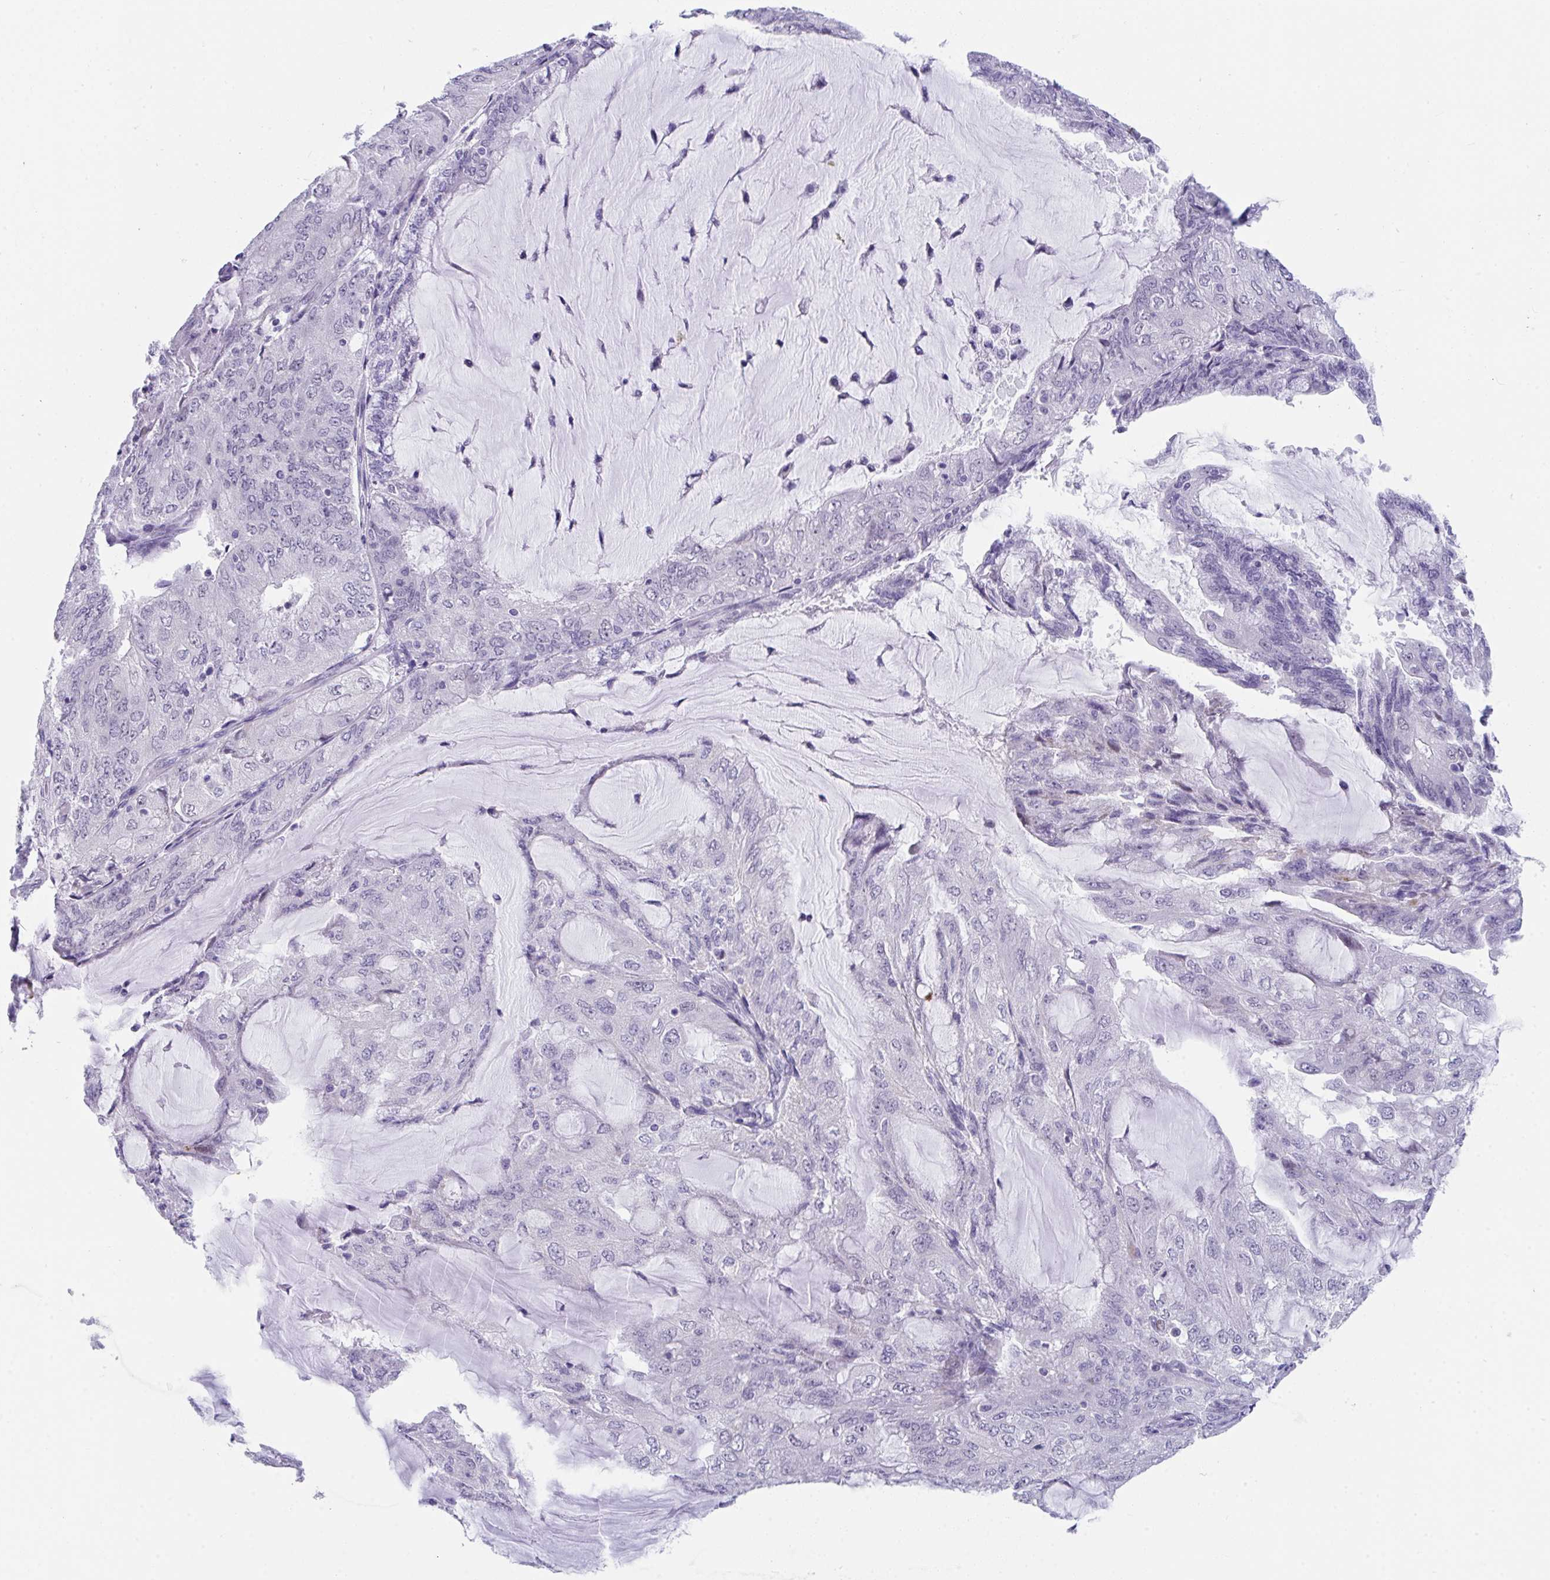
{"staining": {"intensity": "negative", "quantity": "none", "location": "none"}, "tissue": "endometrial cancer", "cell_type": "Tumor cells", "image_type": "cancer", "snomed": [{"axis": "morphology", "description": "Adenocarcinoma, NOS"}, {"axis": "topography", "description": "Endometrium"}], "caption": "Immunohistochemical staining of human endometrial cancer (adenocarcinoma) displays no significant staining in tumor cells.", "gene": "CDK13", "patient": {"sex": "female", "age": 81}}